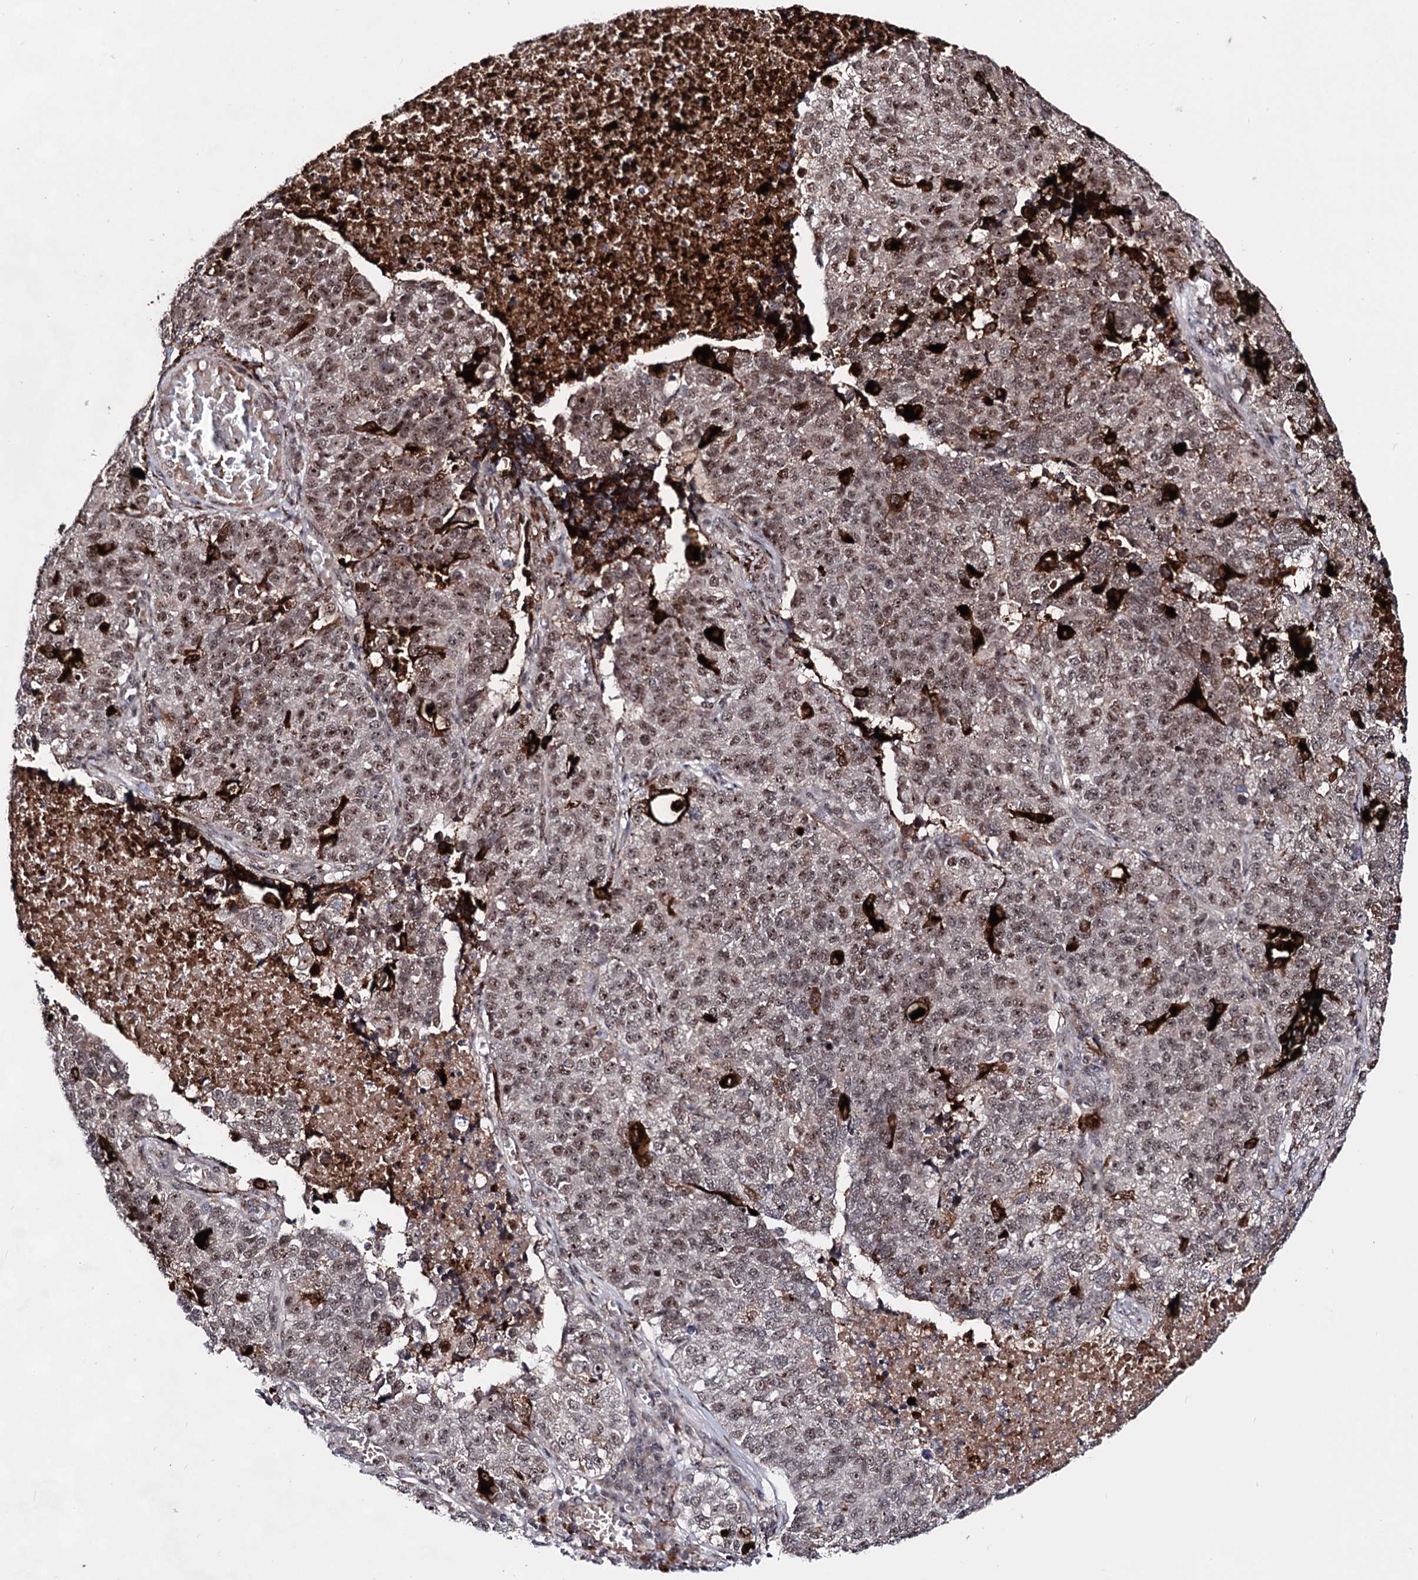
{"staining": {"intensity": "moderate", "quantity": ">75%", "location": "nuclear"}, "tissue": "lung cancer", "cell_type": "Tumor cells", "image_type": "cancer", "snomed": [{"axis": "morphology", "description": "Adenocarcinoma, NOS"}, {"axis": "topography", "description": "Lung"}], "caption": "Human lung adenocarcinoma stained with a brown dye exhibits moderate nuclear positive staining in approximately >75% of tumor cells.", "gene": "EXOSC10", "patient": {"sex": "male", "age": 49}}